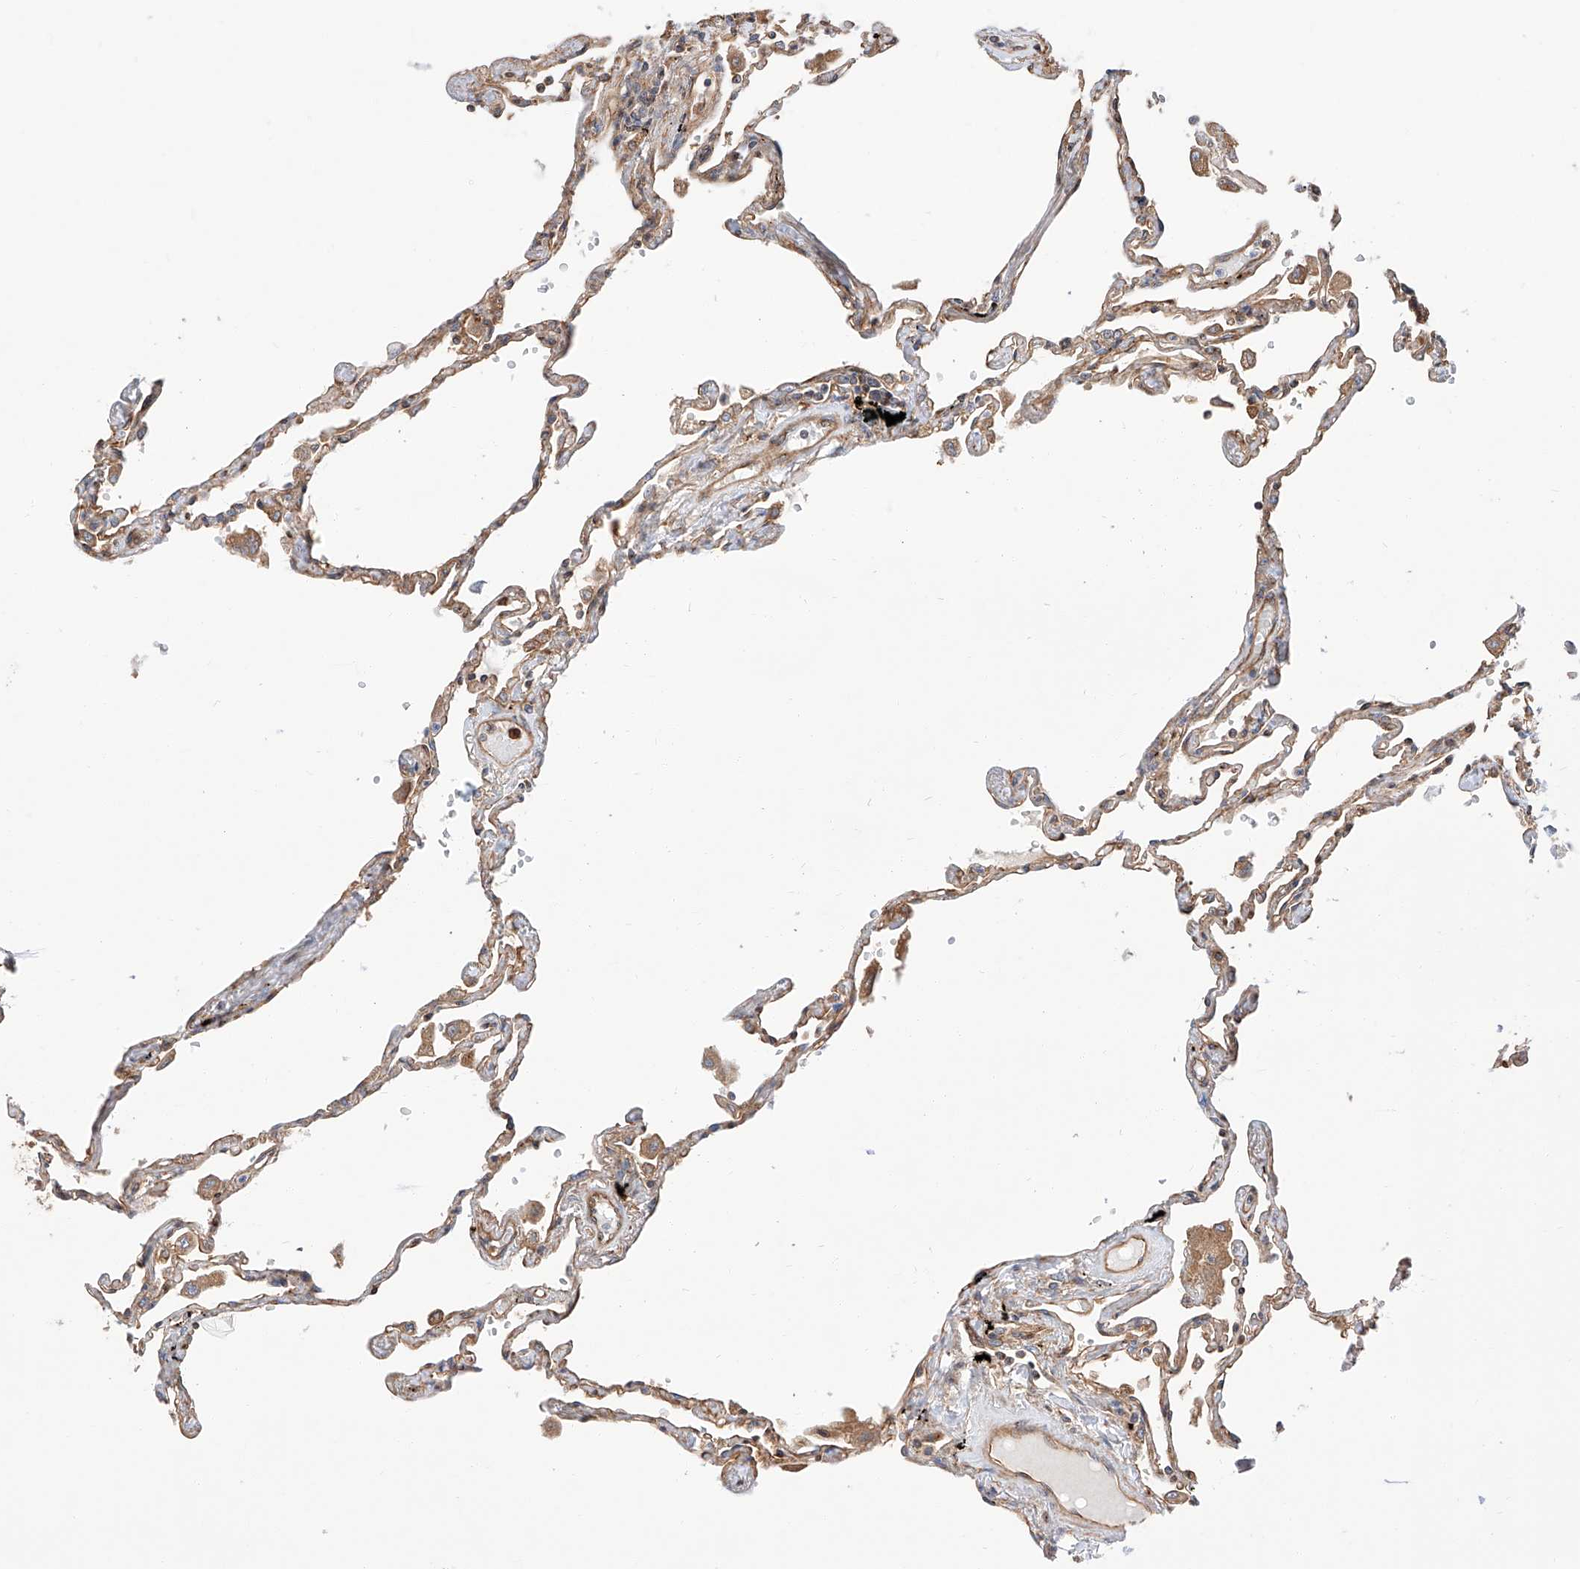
{"staining": {"intensity": "moderate", "quantity": ">75%", "location": "cytoplasmic/membranous"}, "tissue": "lung", "cell_type": "Alveolar cells", "image_type": "normal", "snomed": [{"axis": "morphology", "description": "Normal tissue, NOS"}, {"axis": "topography", "description": "Lung"}], "caption": "This is a micrograph of IHC staining of benign lung, which shows moderate positivity in the cytoplasmic/membranous of alveolar cells.", "gene": "ISCA2", "patient": {"sex": "female", "age": 67}}